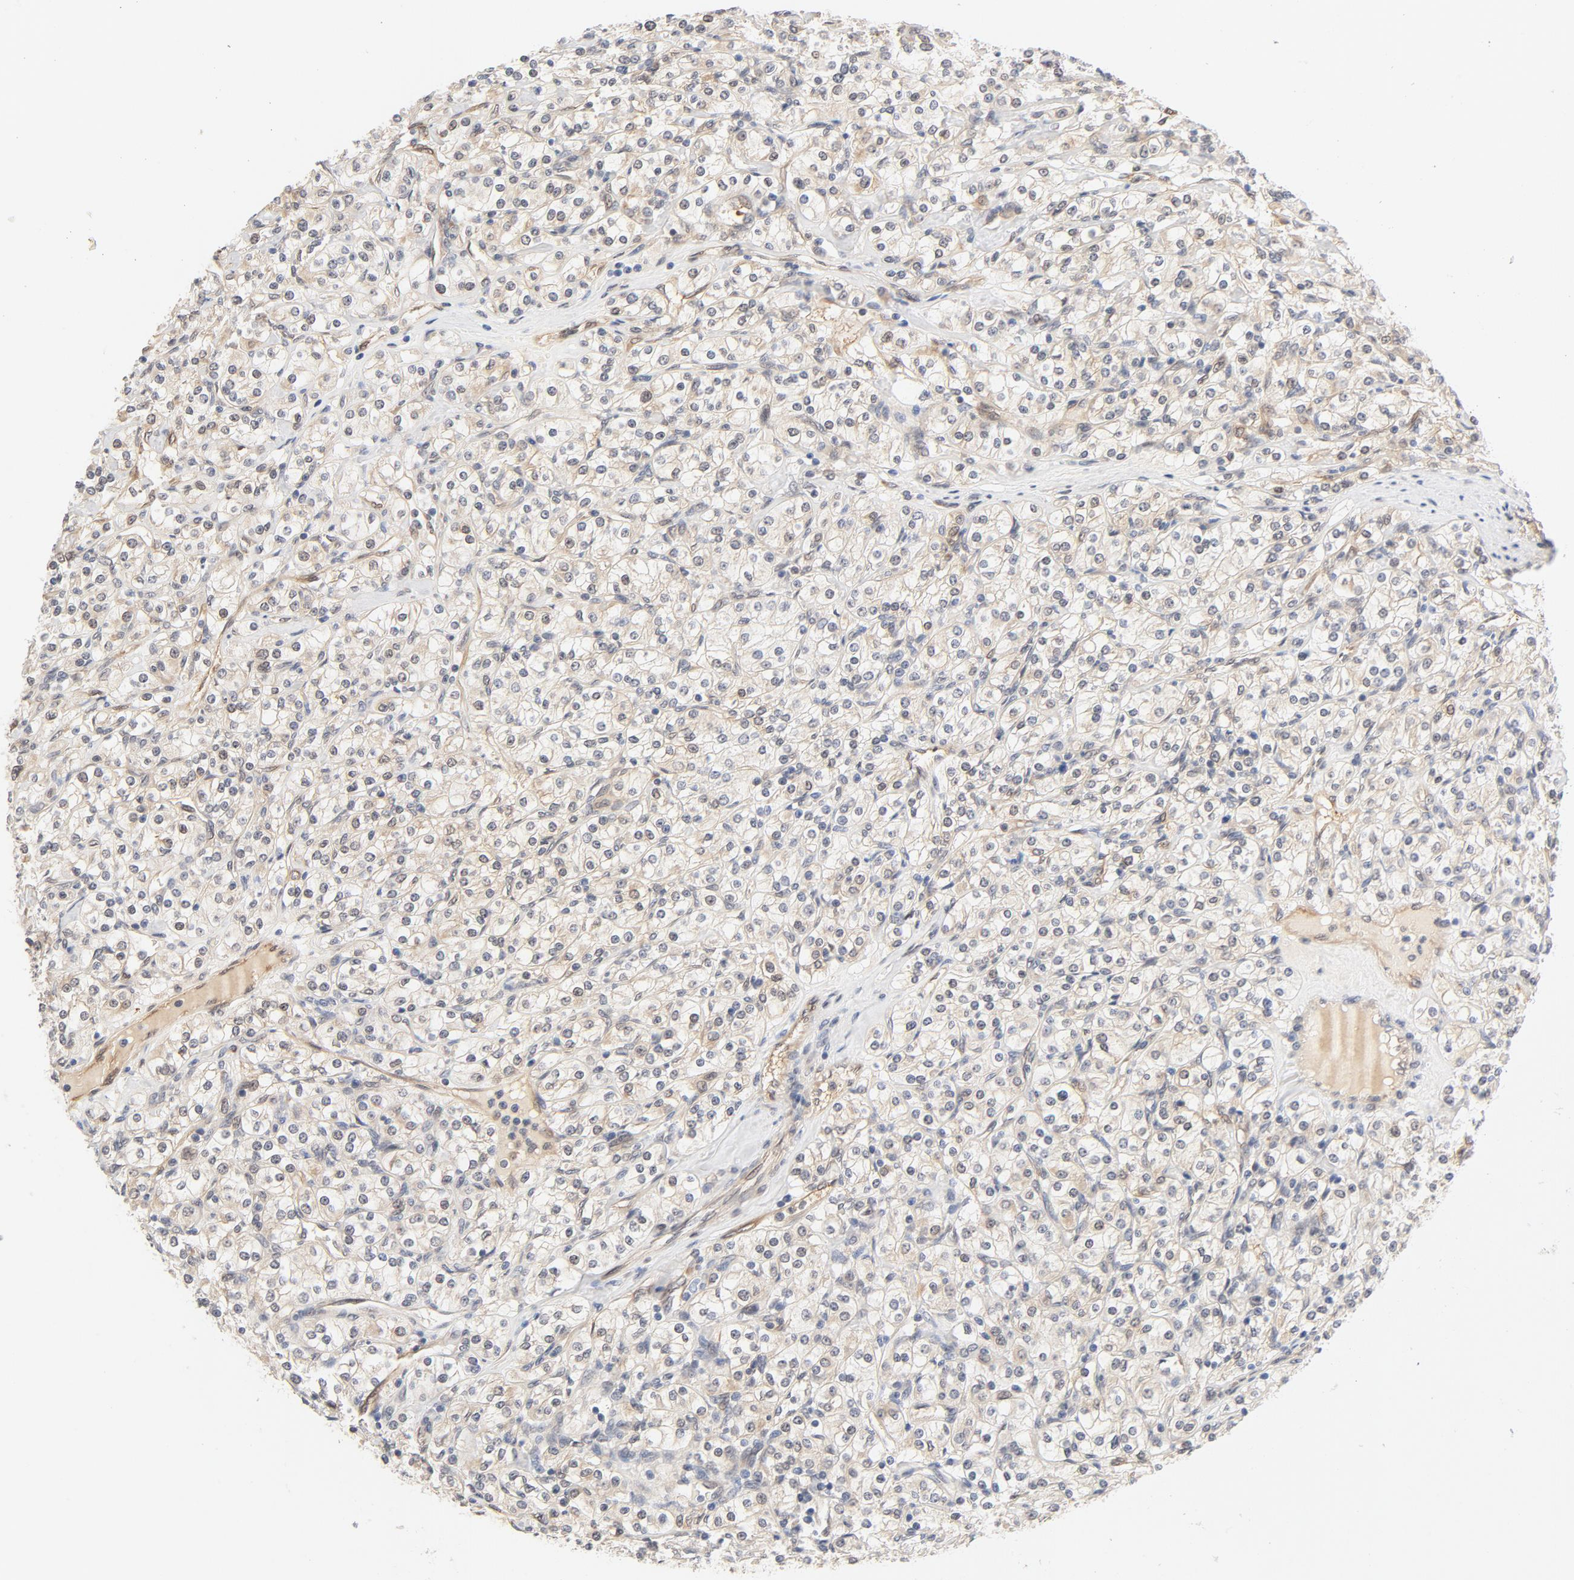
{"staining": {"intensity": "weak", "quantity": ">75%", "location": "cytoplasmic/membranous"}, "tissue": "renal cancer", "cell_type": "Tumor cells", "image_type": "cancer", "snomed": [{"axis": "morphology", "description": "Adenocarcinoma, NOS"}, {"axis": "topography", "description": "Kidney"}], "caption": "A micrograph of renal cancer stained for a protein displays weak cytoplasmic/membranous brown staining in tumor cells. The staining was performed using DAB (3,3'-diaminobenzidine) to visualize the protein expression in brown, while the nuclei were stained in blue with hematoxylin (Magnification: 20x).", "gene": "EIF4E", "patient": {"sex": "male", "age": 77}}